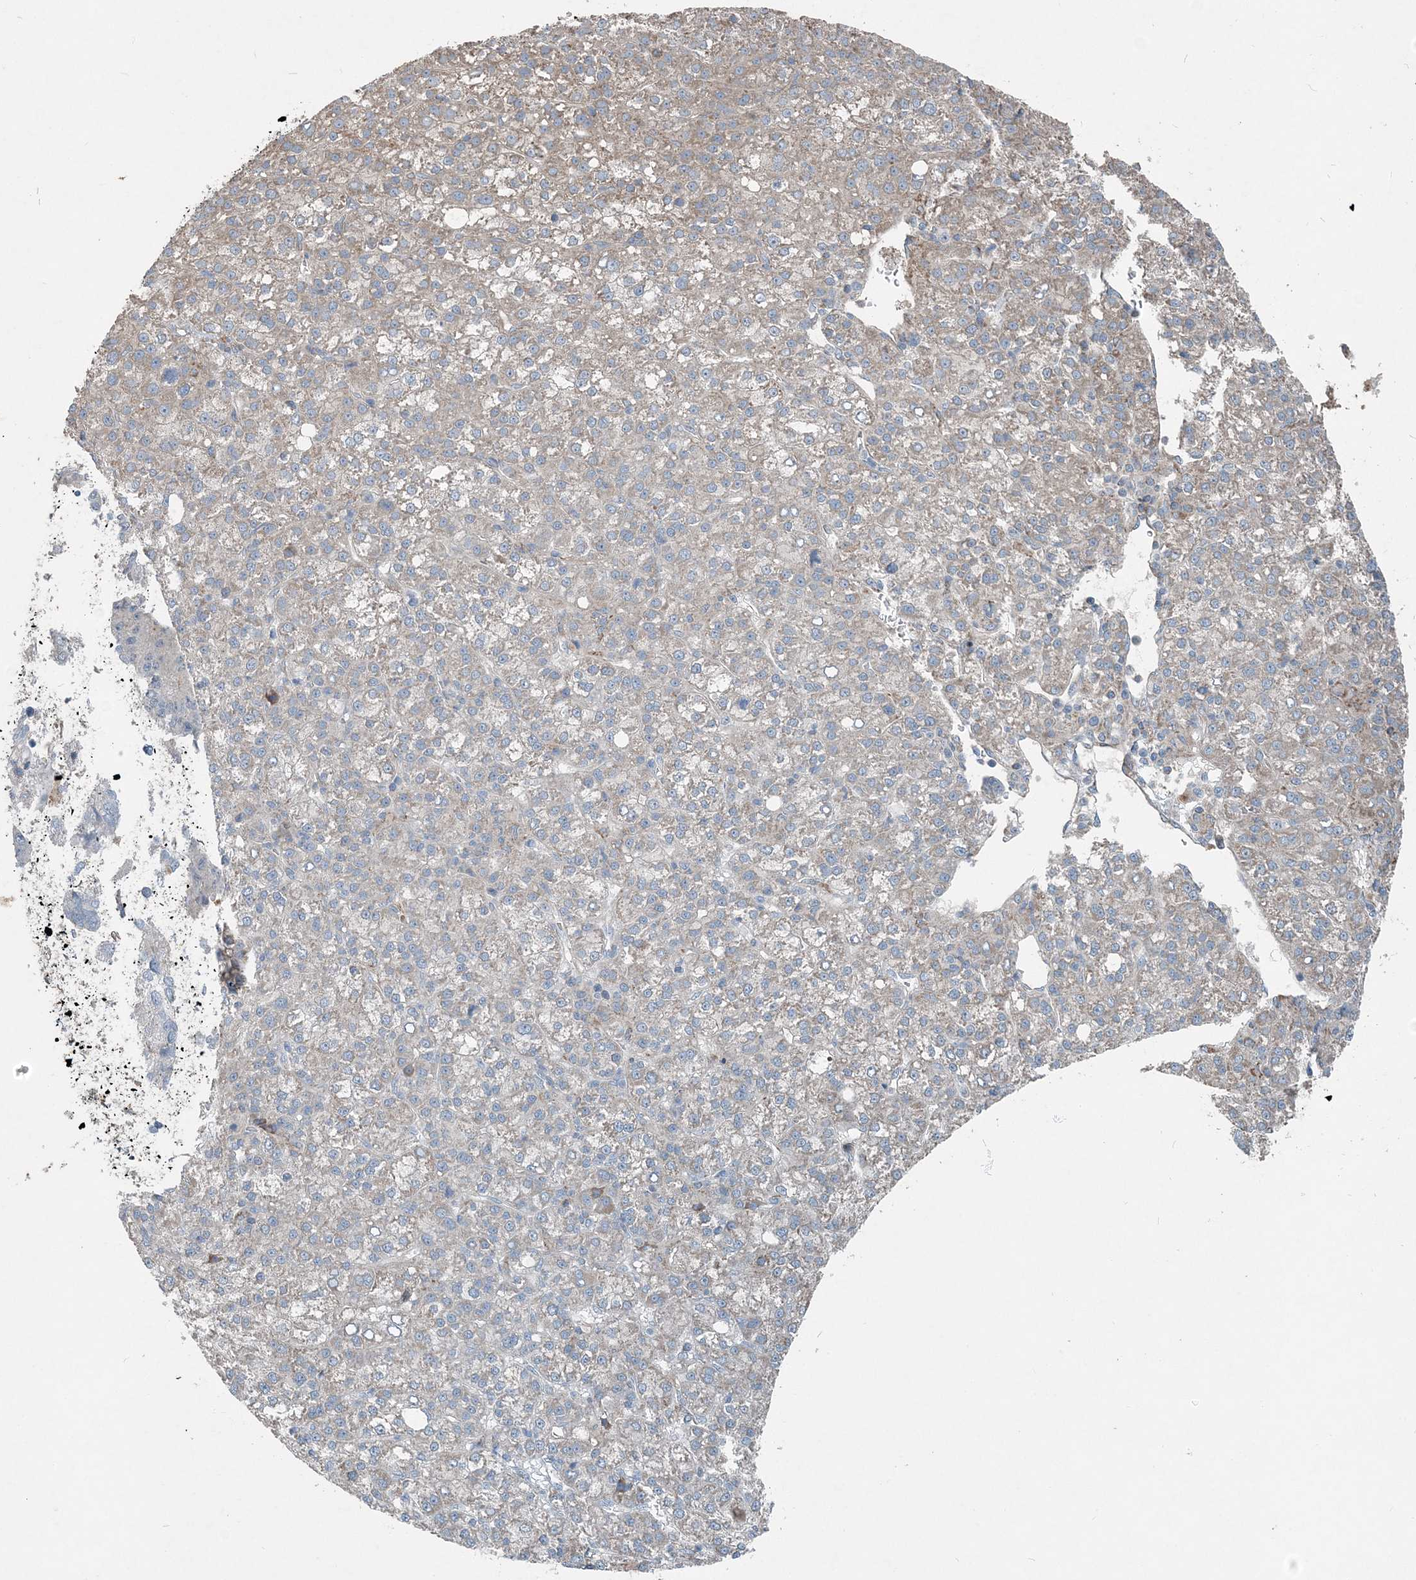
{"staining": {"intensity": "weak", "quantity": "<25%", "location": "cytoplasmic/membranous"}, "tissue": "liver cancer", "cell_type": "Tumor cells", "image_type": "cancer", "snomed": [{"axis": "morphology", "description": "Carcinoma, Hepatocellular, NOS"}, {"axis": "topography", "description": "Liver"}], "caption": "Immunohistochemistry image of human liver cancer stained for a protein (brown), which displays no positivity in tumor cells.", "gene": "INTU", "patient": {"sex": "female", "age": 58}}